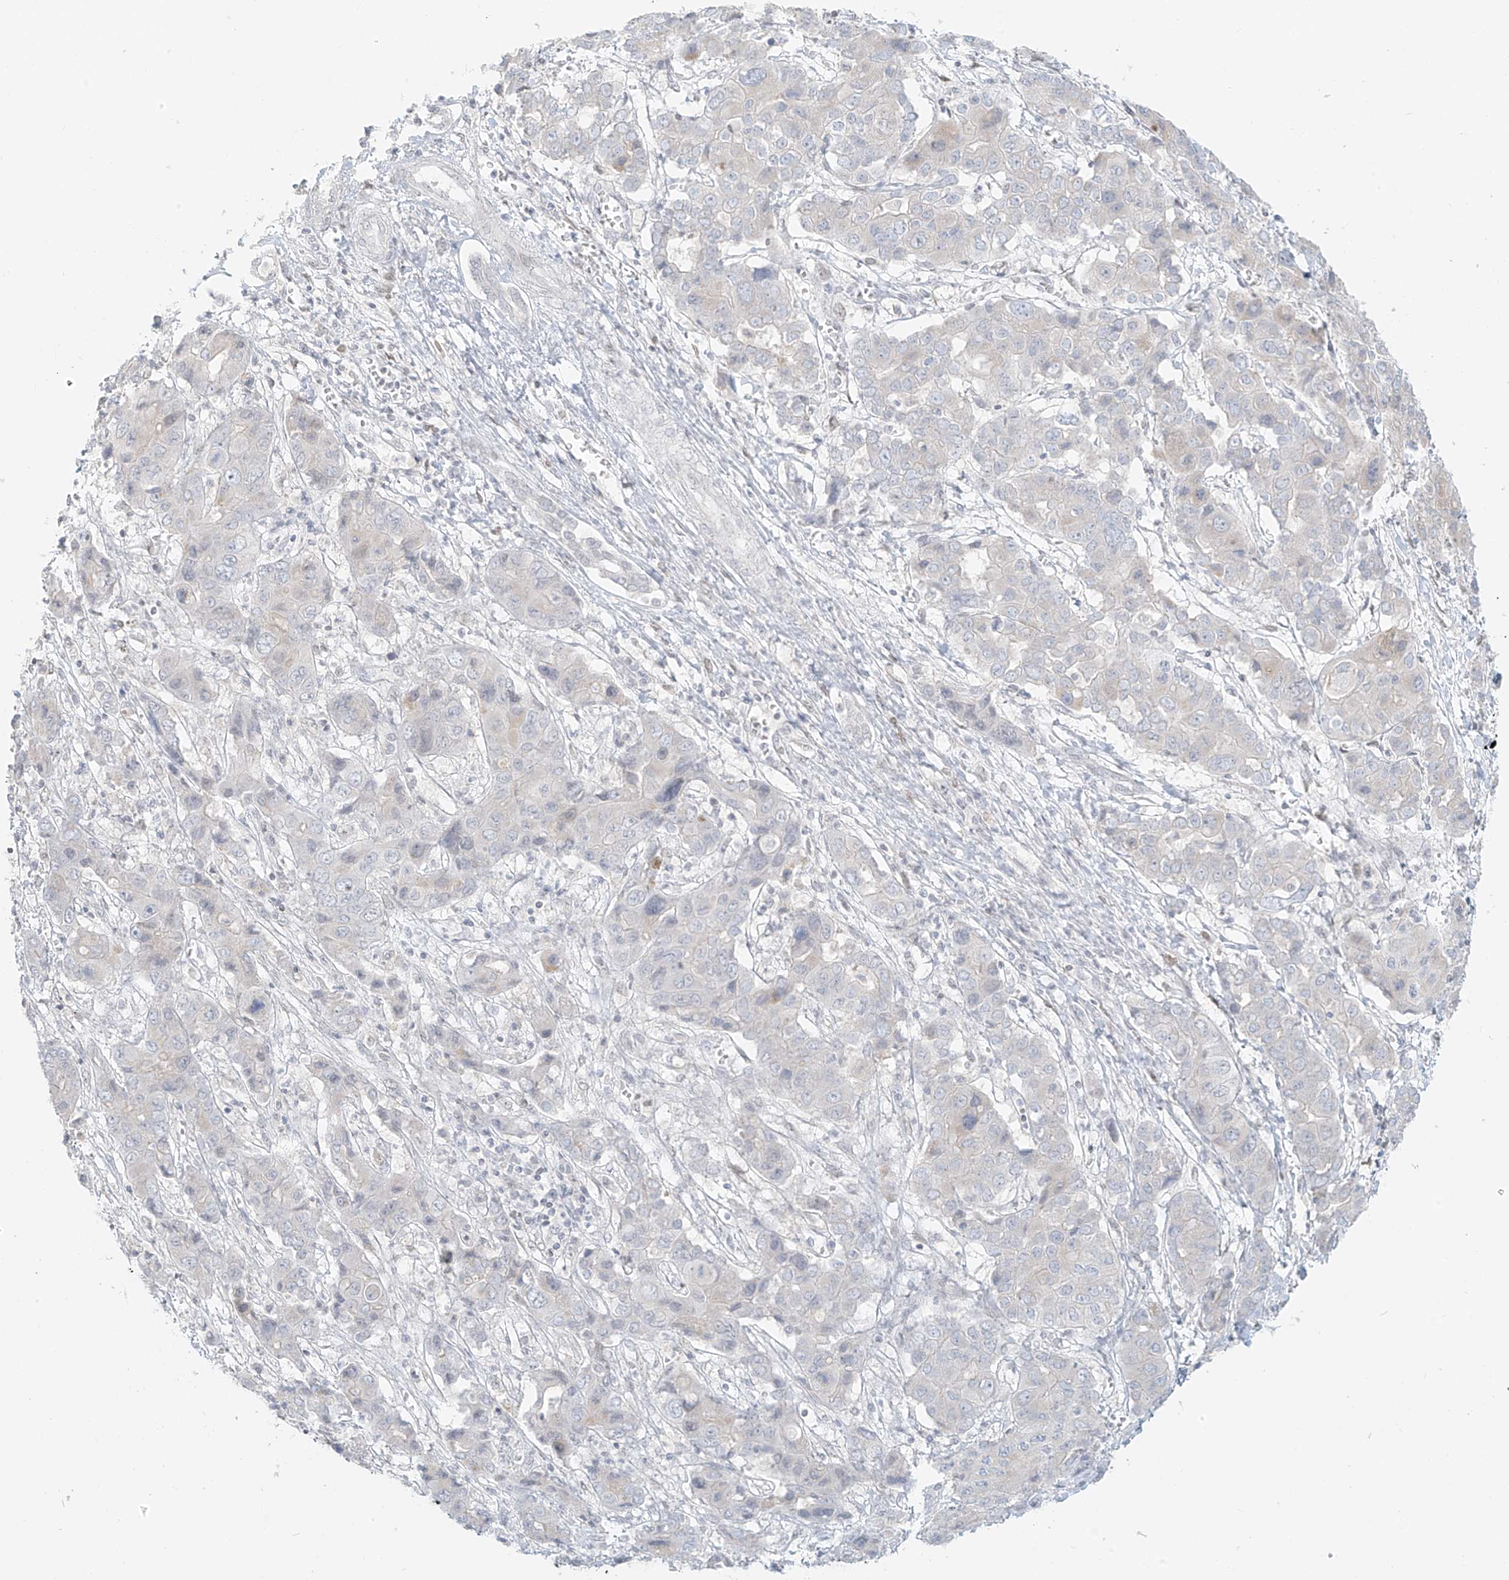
{"staining": {"intensity": "negative", "quantity": "none", "location": "none"}, "tissue": "liver cancer", "cell_type": "Tumor cells", "image_type": "cancer", "snomed": [{"axis": "morphology", "description": "Cholangiocarcinoma"}, {"axis": "topography", "description": "Liver"}], "caption": "Tumor cells show no significant staining in cholangiocarcinoma (liver). (Brightfield microscopy of DAB immunohistochemistry (IHC) at high magnification).", "gene": "OSBPL7", "patient": {"sex": "male", "age": 67}}